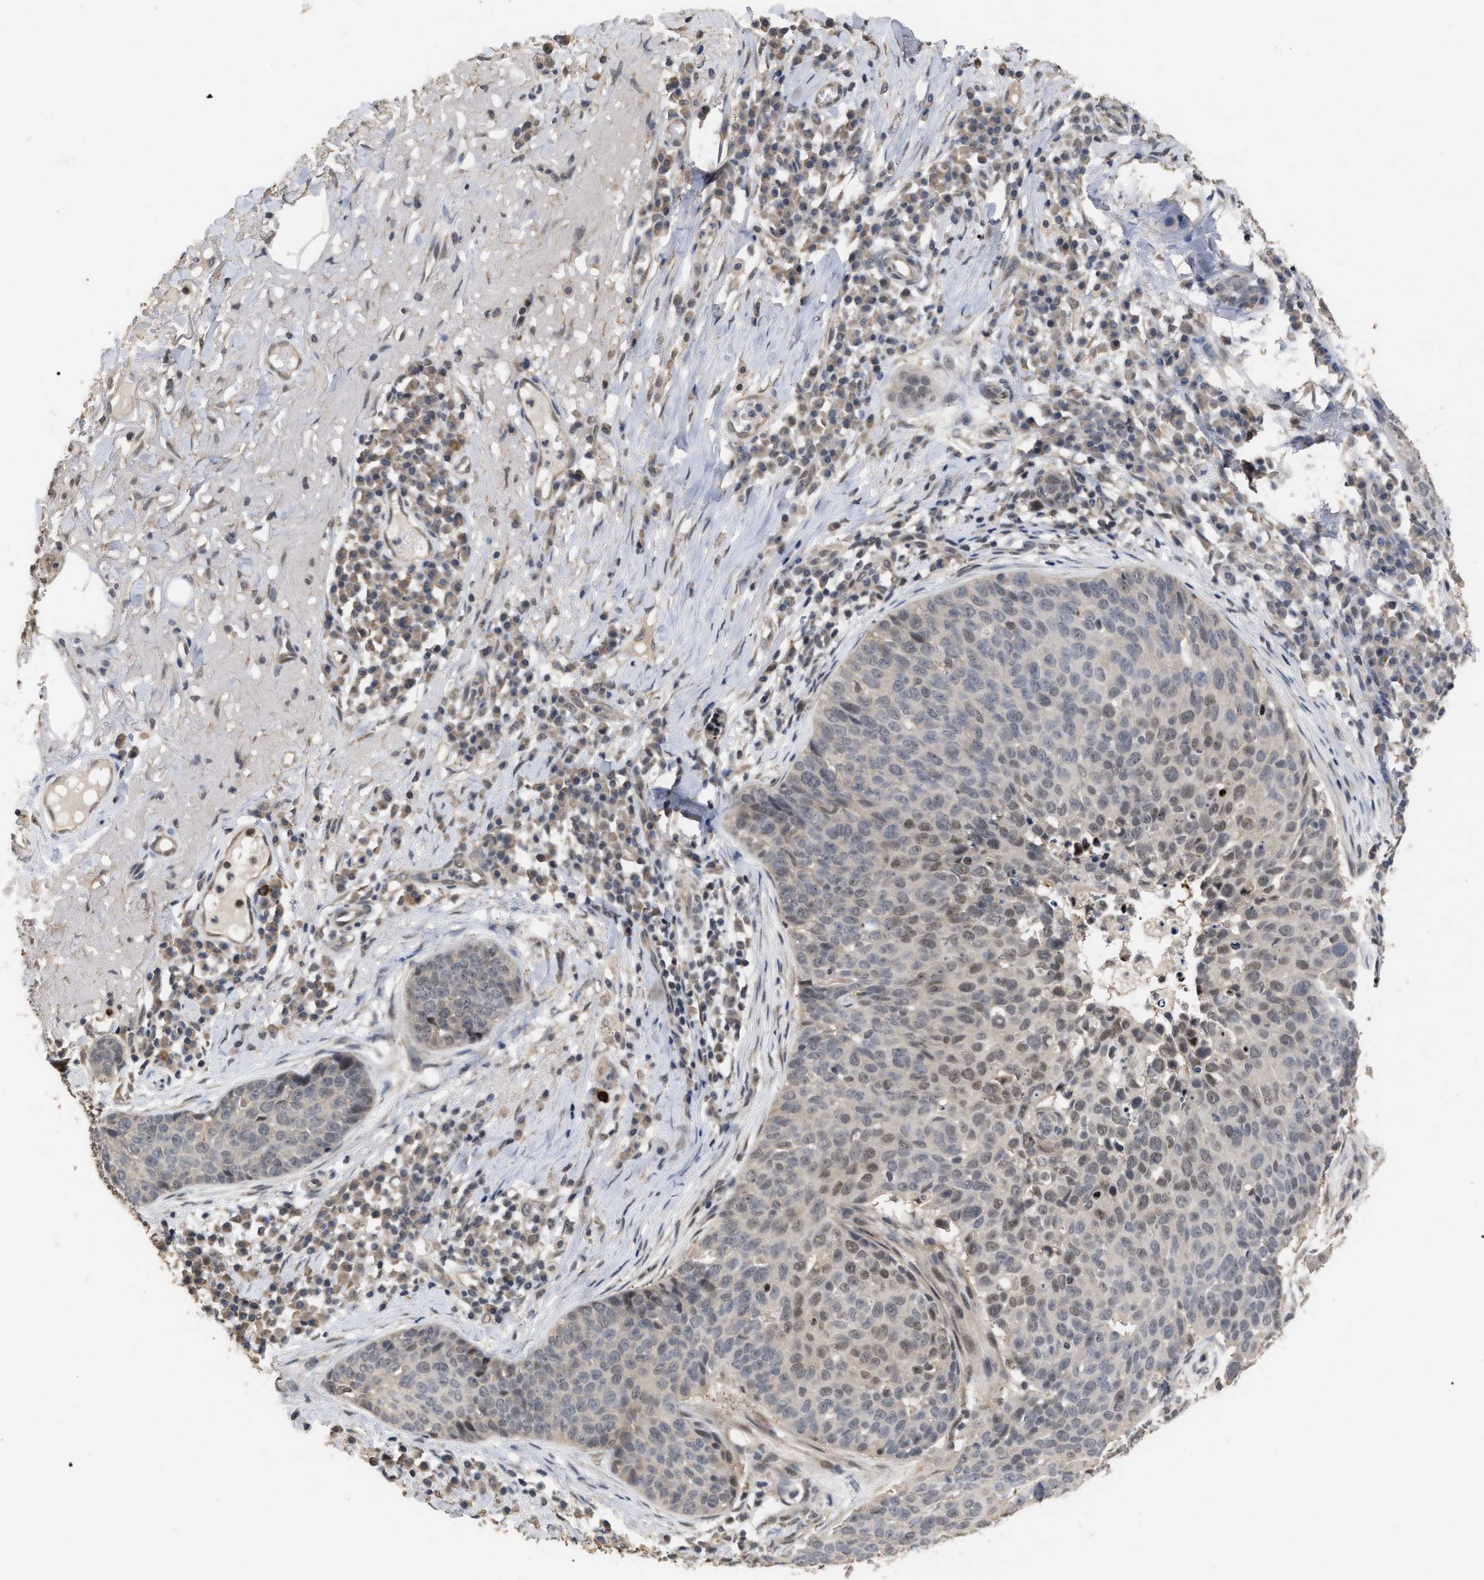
{"staining": {"intensity": "weak", "quantity": "<25%", "location": "nuclear"}, "tissue": "skin cancer", "cell_type": "Tumor cells", "image_type": "cancer", "snomed": [{"axis": "morphology", "description": "Squamous cell carcinoma in situ, NOS"}, {"axis": "morphology", "description": "Squamous cell carcinoma, NOS"}, {"axis": "topography", "description": "Skin"}], "caption": "This image is of skin cancer (squamous cell carcinoma in situ) stained with IHC to label a protein in brown with the nuclei are counter-stained blue. There is no expression in tumor cells.", "gene": "JAZF1", "patient": {"sex": "male", "age": 93}}